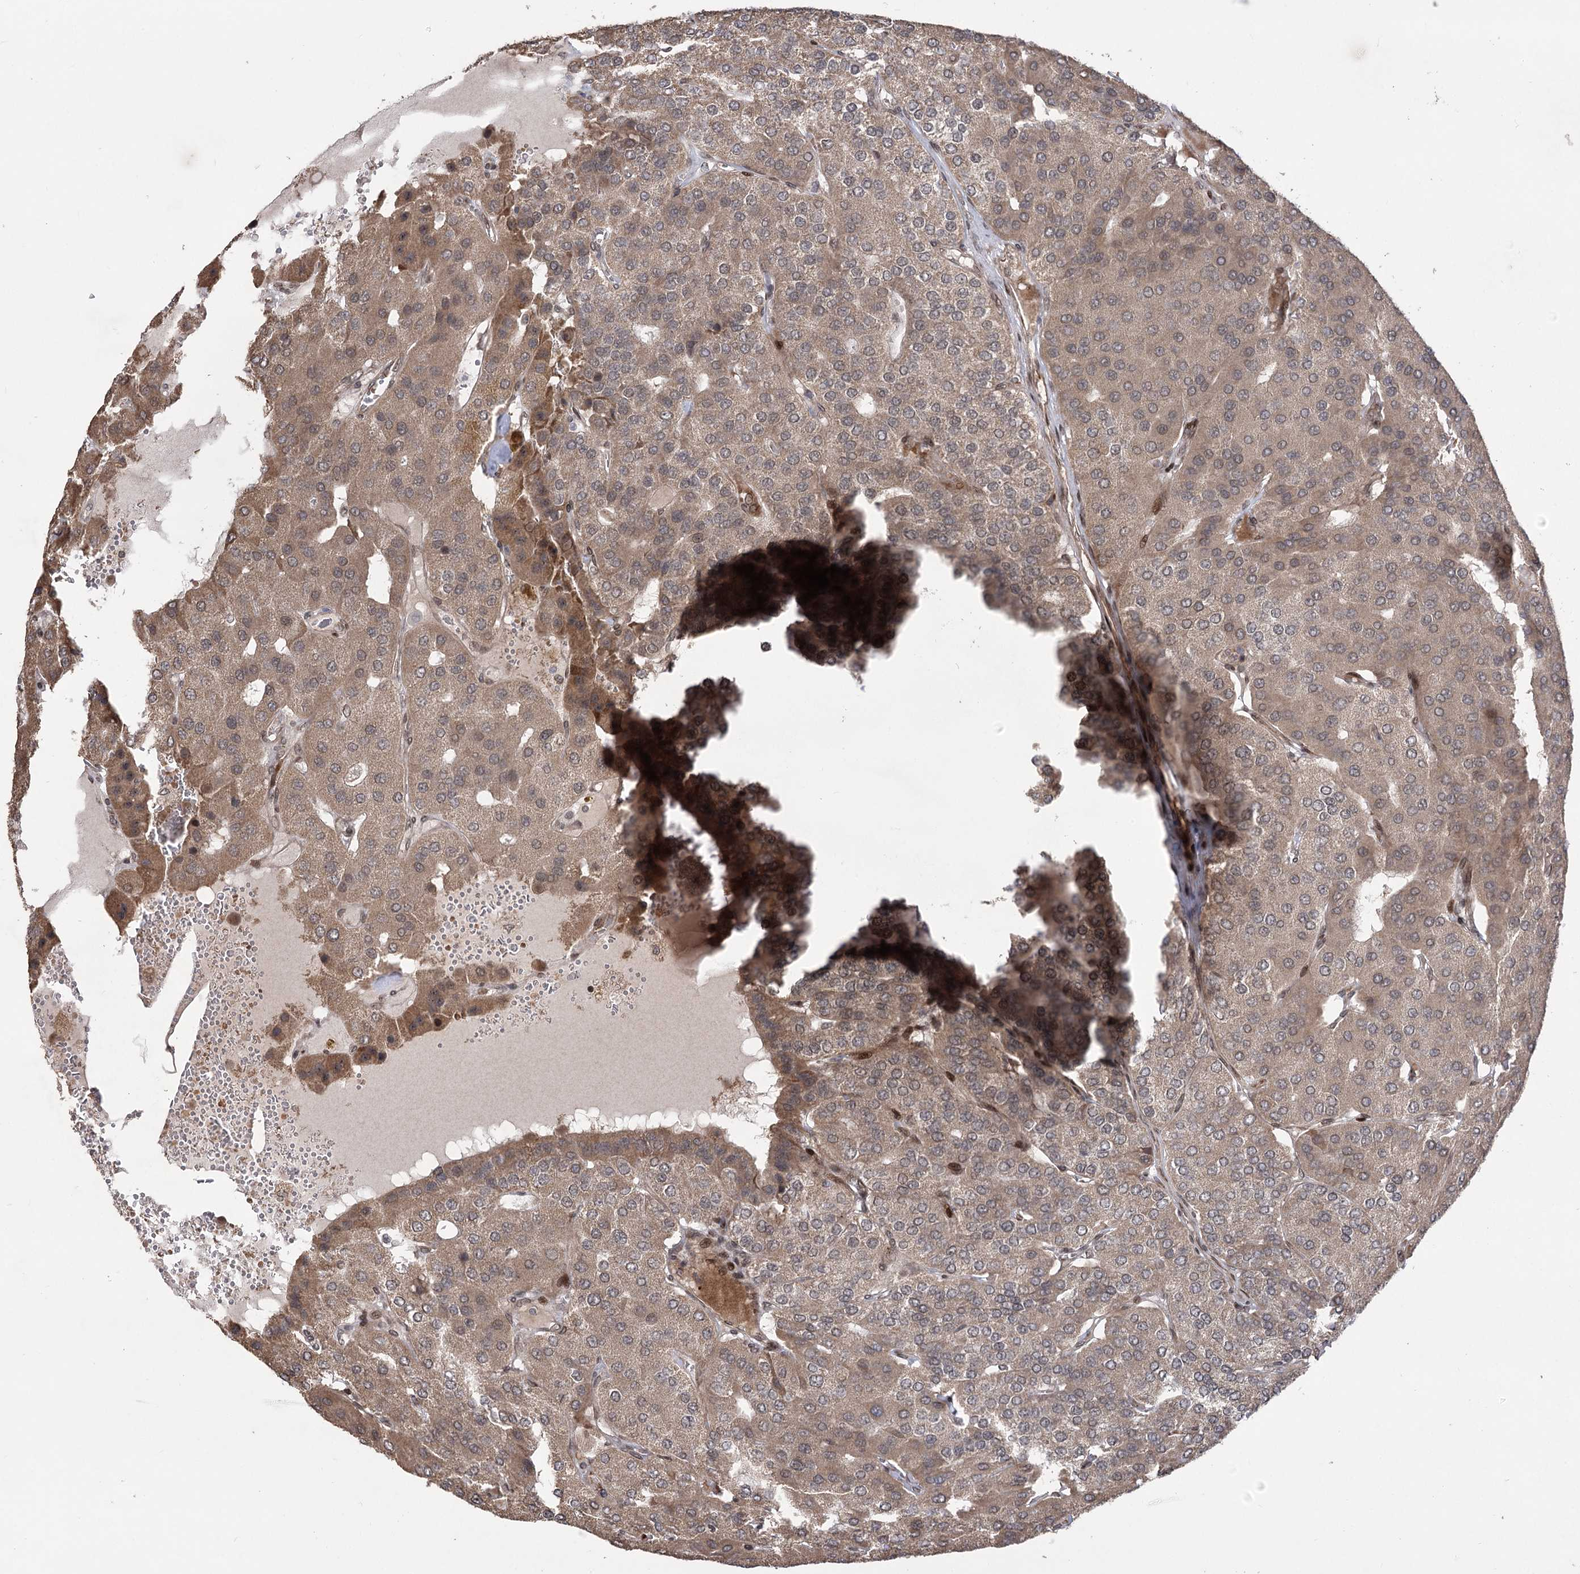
{"staining": {"intensity": "weak", "quantity": ">75%", "location": "cytoplasmic/membranous"}, "tissue": "parathyroid gland", "cell_type": "Glandular cells", "image_type": "normal", "snomed": [{"axis": "morphology", "description": "Normal tissue, NOS"}, {"axis": "morphology", "description": "Adenoma, NOS"}, {"axis": "topography", "description": "Parathyroid gland"}], "caption": "Immunohistochemistry (DAB (3,3'-diaminobenzidine)) staining of unremarkable human parathyroid gland demonstrates weak cytoplasmic/membranous protein staining in about >75% of glandular cells.", "gene": "TENM2", "patient": {"sex": "female", "age": 86}}